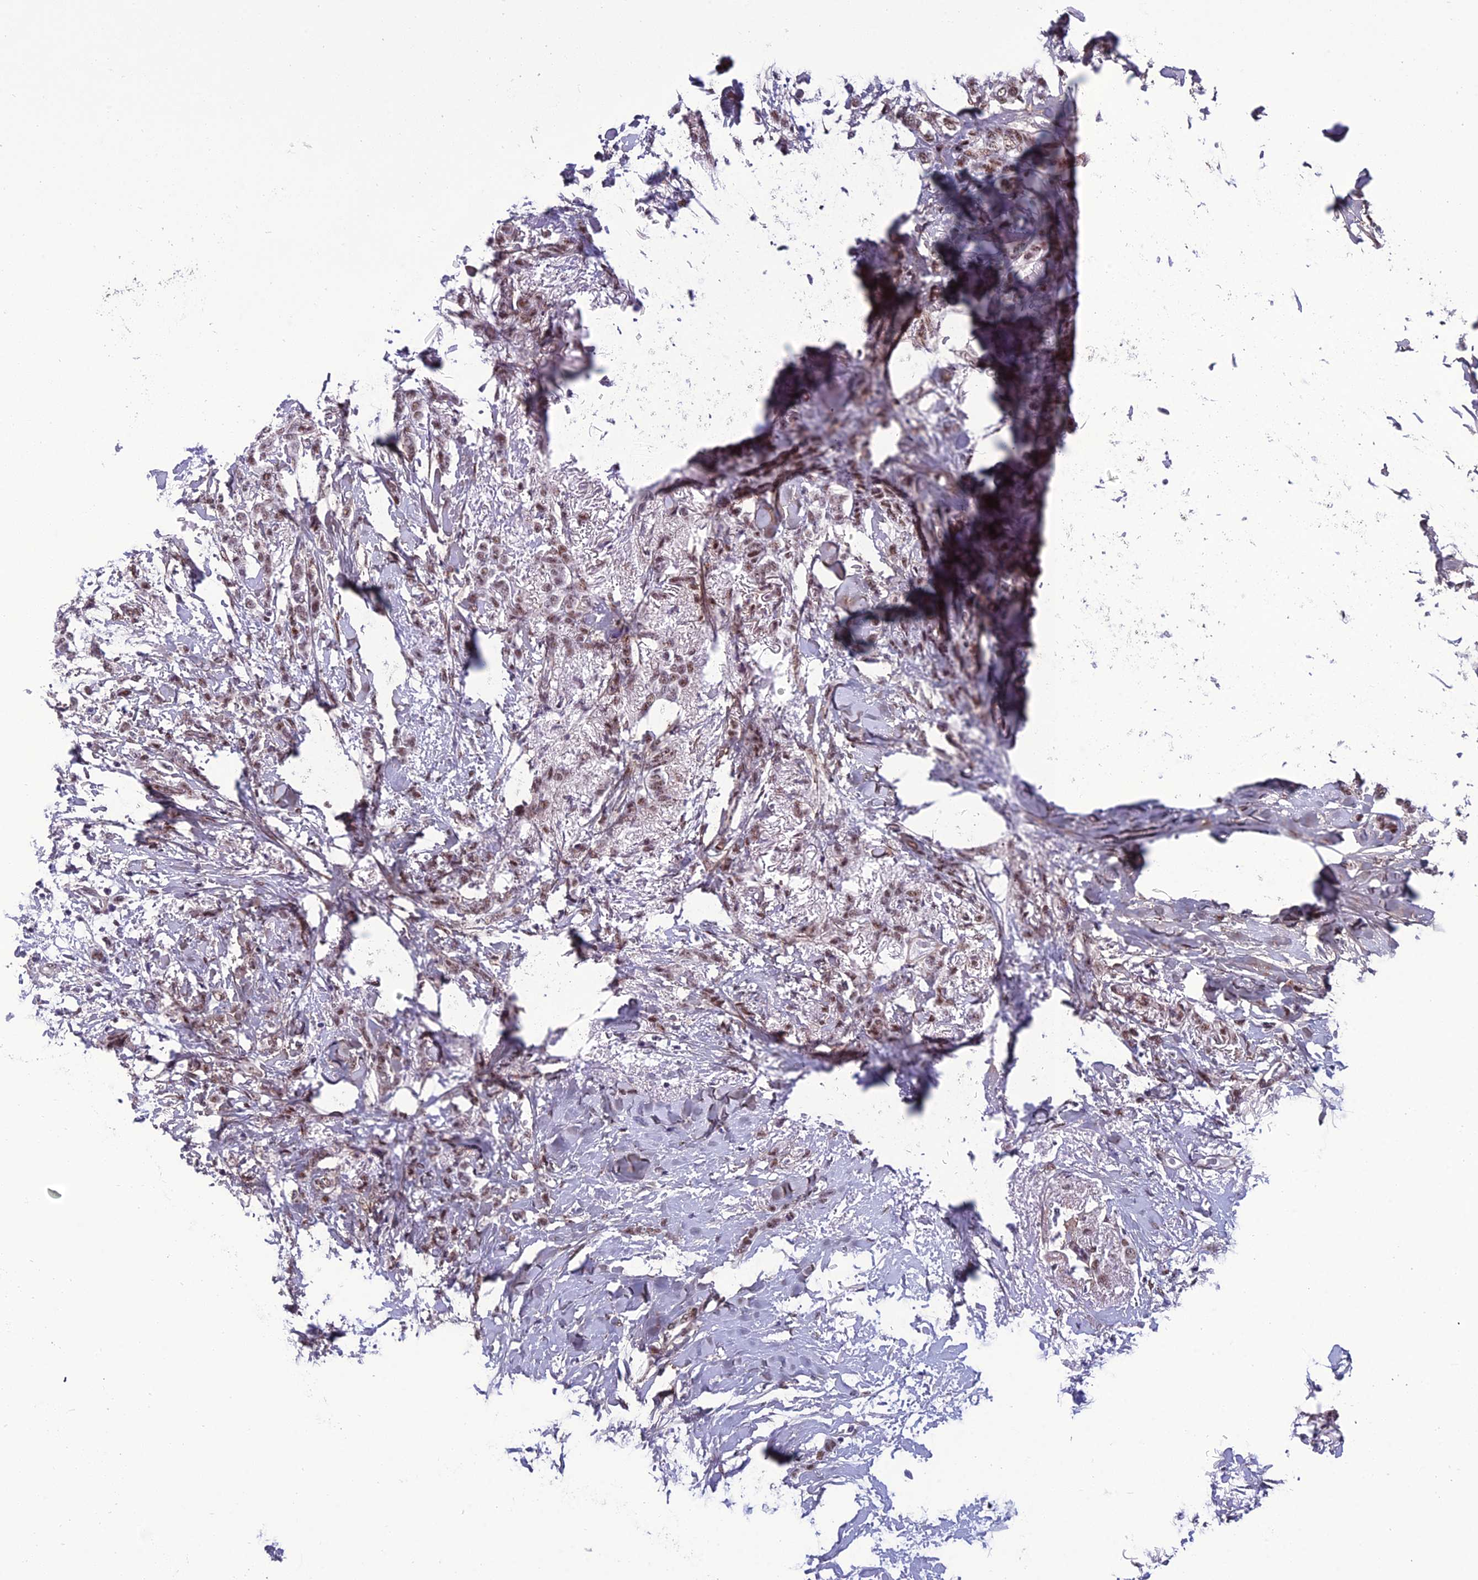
{"staining": {"intensity": "moderate", "quantity": ">75%", "location": "nuclear"}, "tissue": "breast cancer", "cell_type": "Tumor cells", "image_type": "cancer", "snomed": [{"axis": "morphology", "description": "Duct carcinoma"}, {"axis": "topography", "description": "Breast"}], "caption": "Immunohistochemistry (IHC) staining of breast cancer (intraductal carcinoma), which exhibits medium levels of moderate nuclear expression in approximately >75% of tumor cells indicating moderate nuclear protein expression. The staining was performed using DAB (3,3'-diaminobenzidine) (brown) for protein detection and nuclei were counterstained in hematoxylin (blue).", "gene": "RSRC1", "patient": {"sex": "female", "age": 72}}